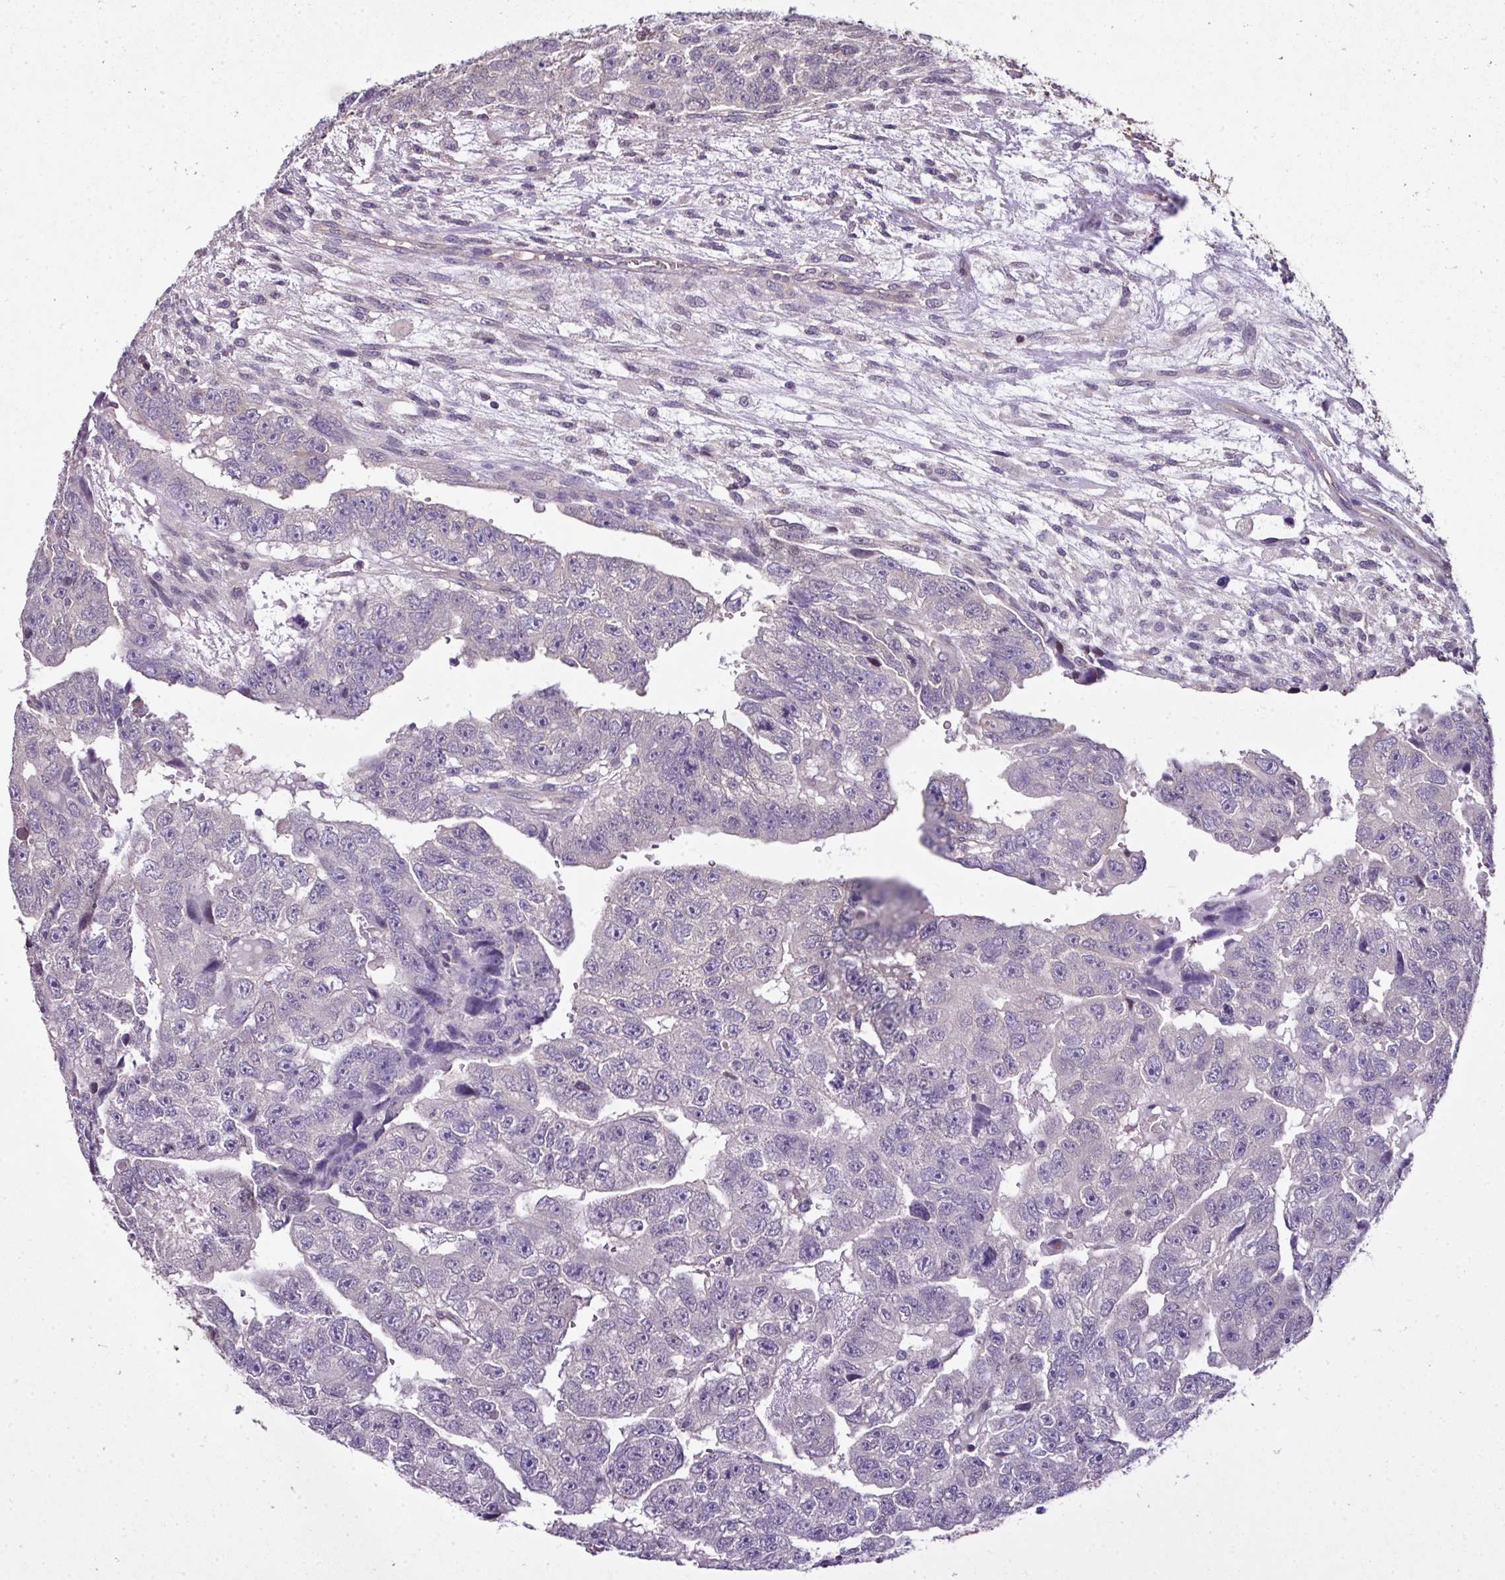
{"staining": {"intensity": "negative", "quantity": "none", "location": "none"}, "tissue": "testis cancer", "cell_type": "Tumor cells", "image_type": "cancer", "snomed": [{"axis": "morphology", "description": "Carcinoma, Embryonal, NOS"}, {"axis": "topography", "description": "Testis"}], "caption": "This is an immunohistochemistry histopathology image of embryonal carcinoma (testis). There is no expression in tumor cells.", "gene": "C19orf33", "patient": {"sex": "male", "age": 20}}